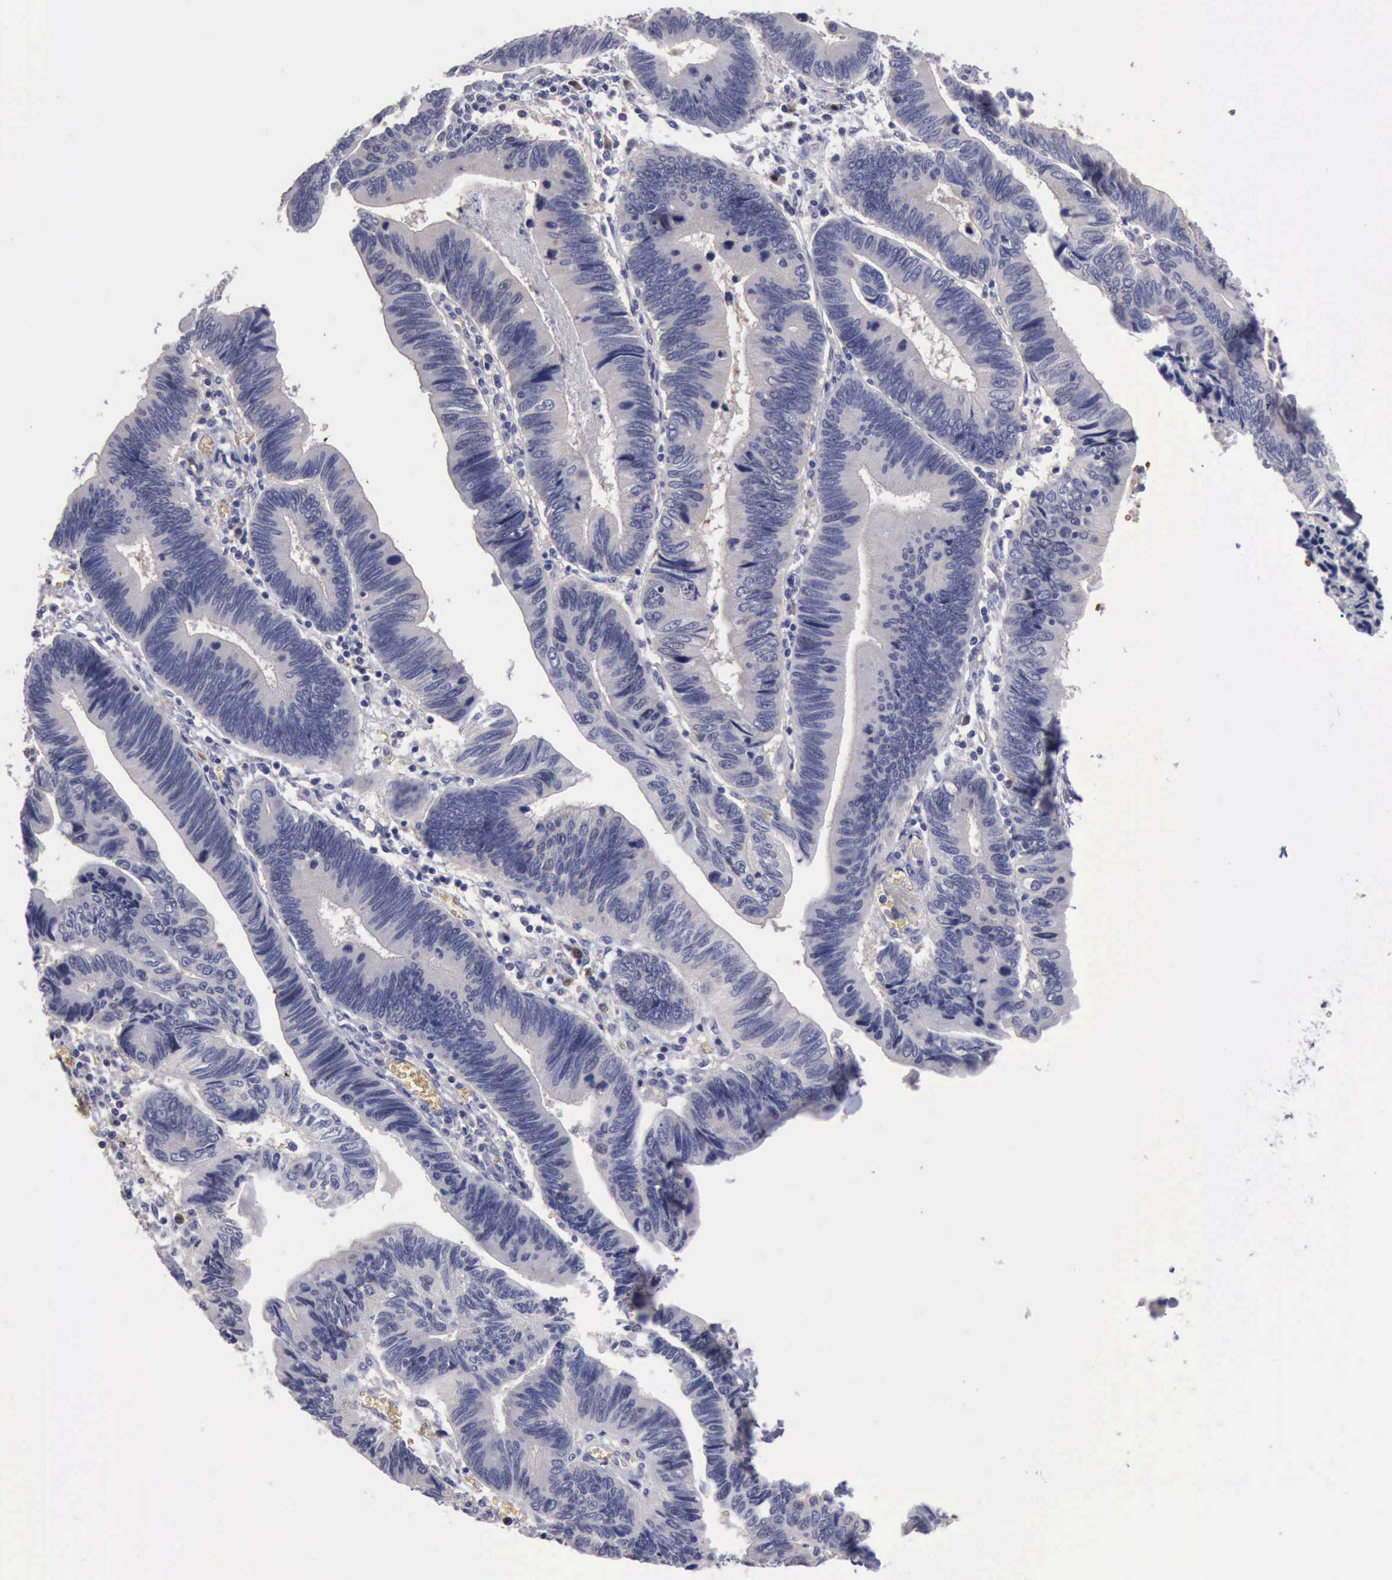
{"staining": {"intensity": "negative", "quantity": "none", "location": "none"}, "tissue": "pancreatic cancer", "cell_type": "Tumor cells", "image_type": "cancer", "snomed": [{"axis": "morphology", "description": "Adenocarcinoma, NOS"}, {"axis": "topography", "description": "Pancreas"}], "caption": "DAB immunohistochemical staining of adenocarcinoma (pancreatic) exhibits no significant expression in tumor cells.", "gene": "CEP128", "patient": {"sex": "female", "age": 70}}